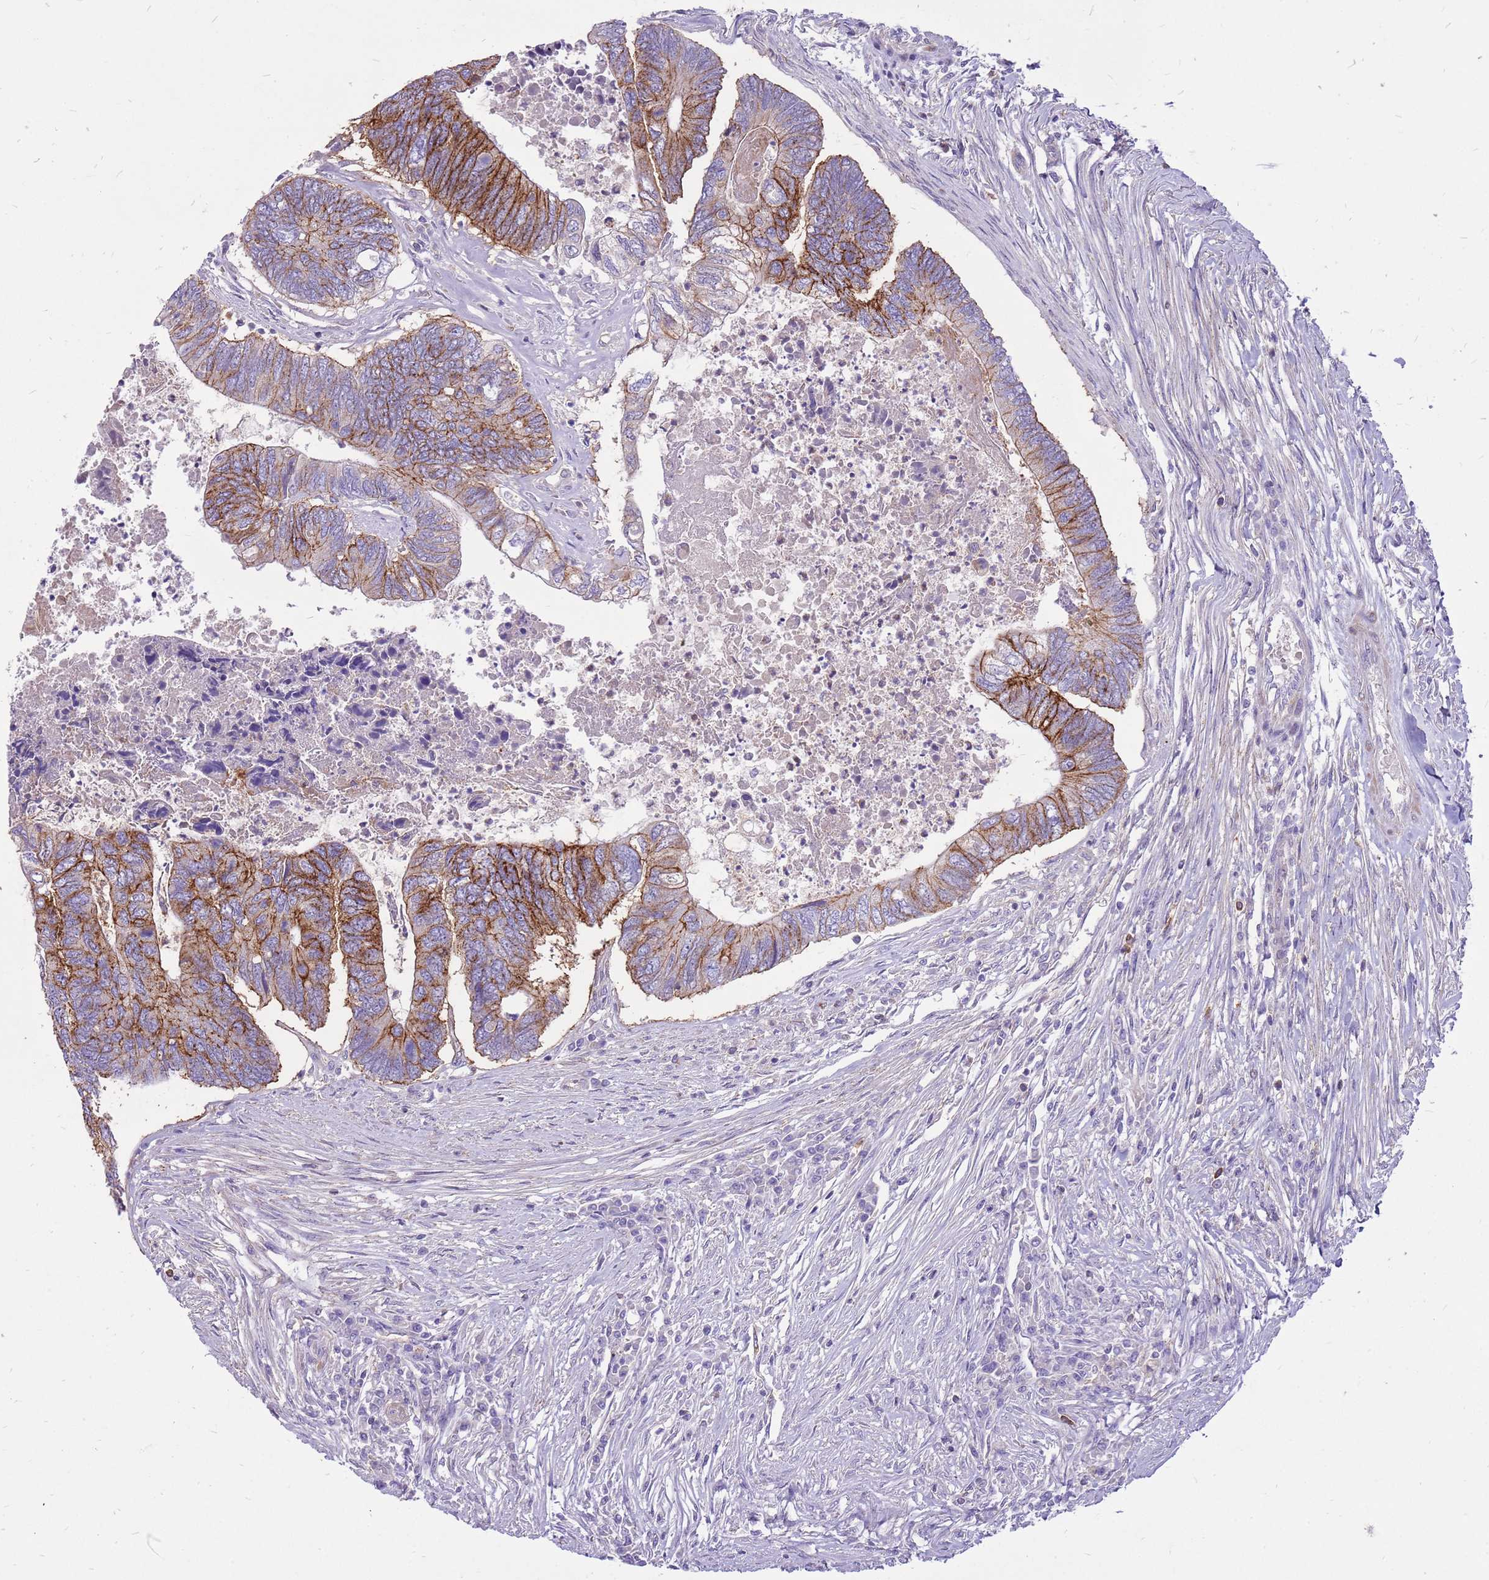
{"staining": {"intensity": "strong", "quantity": "25%-75%", "location": "cytoplasmic/membranous"}, "tissue": "colorectal cancer", "cell_type": "Tumor cells", "image_type": "cancer", "snomed": [{"axis": "morphology", "description": "Adenocarcinoma, NOS"}, {"axis": "topography", "description": "Colon"}], "caption": "High-magnification brightfield microscopy of adenocarcinoma (colorectal) stained with DAB (brown) and counterstained with hematoxylin (blue). tumor cells exhibit strong cytoplasmic/membranous staining is present in approximately25%-75% of cells.", "gene": "WDR90", "patient": {"sex": "female", "age": 67}}